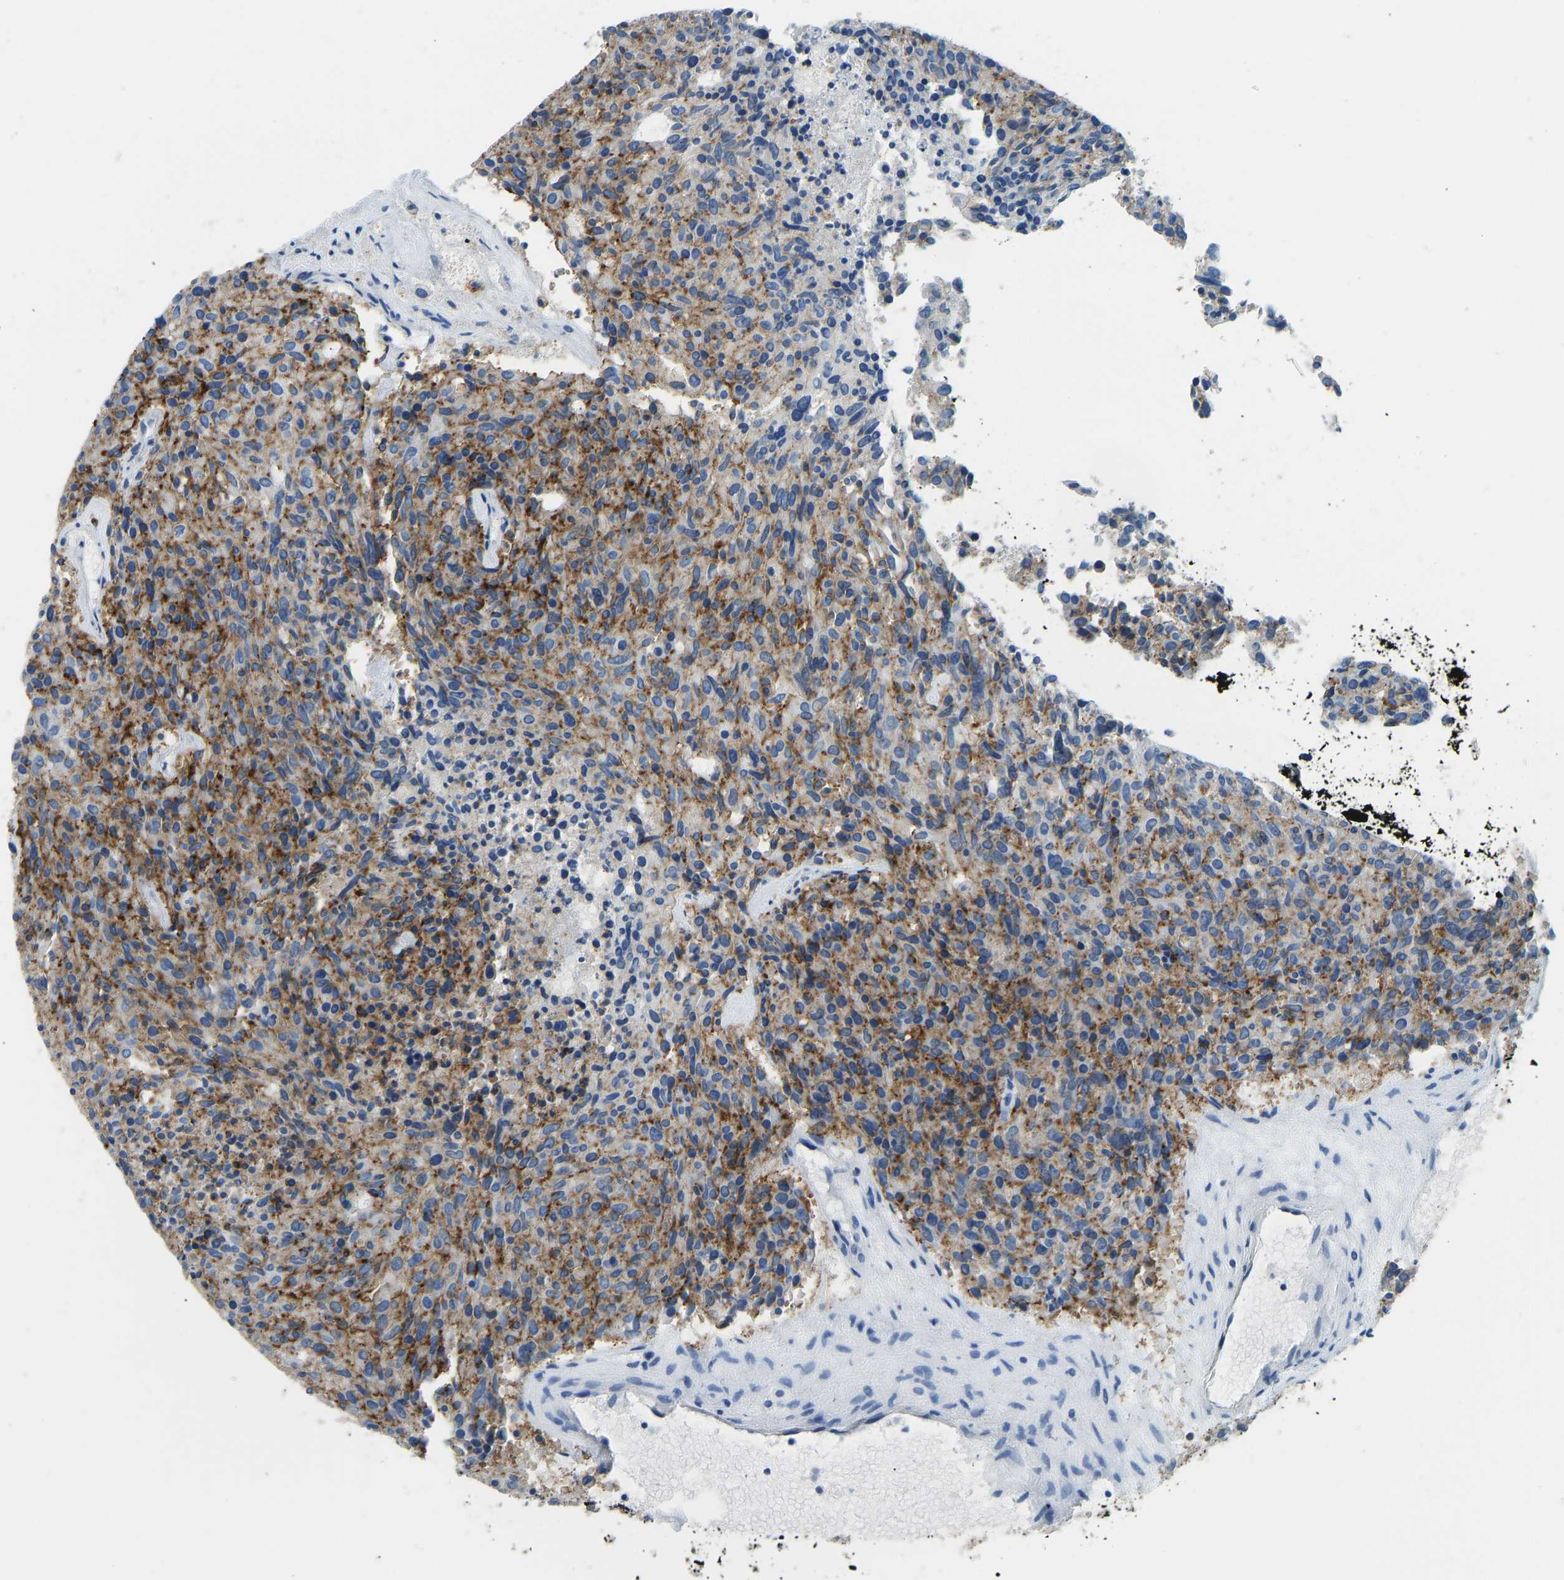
{"staining": {"intensity": "strong", "quantity": ">75%", "location": "cytoplasmic/membranous"}, "tissue": "carcinoid", "cell_type": "Tumor cells", "image_type": "cancer", "snomed": [{"axis": "morphology", "description": "Carcinoid, malignant, NOS"}, {"axis": "topography", "description": "Pancreas"}], "caption": "Brown immunohistochemical staining in human malignant carcinoid exhibits strong cytoplasmic/membranous staining in about >75% of tumor cells.", "gene": "ATP1A1", "patient": {"sex": "female", "age": 54}}